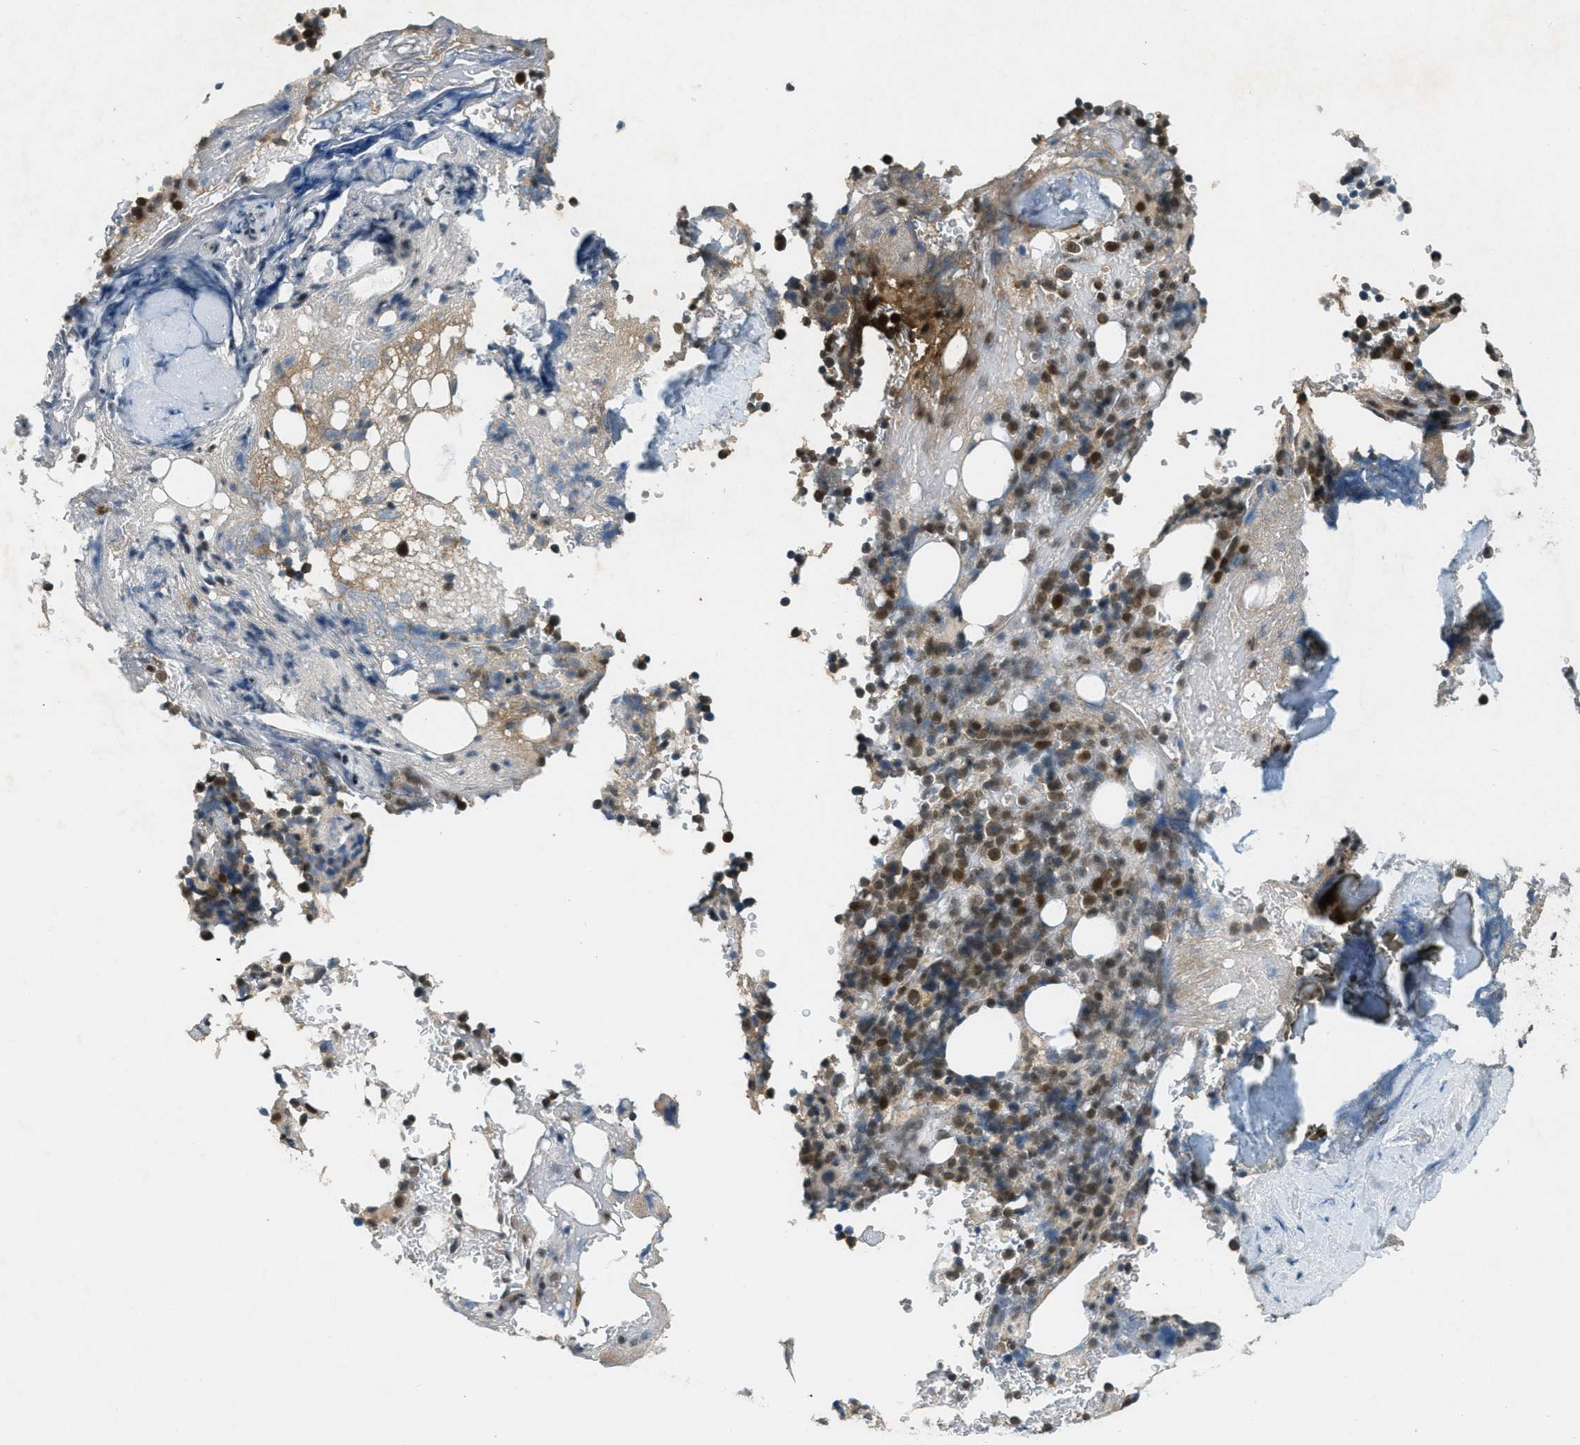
{"staining": {"intensity": "moderate", "quantity": "25%-75%", "location": "nuclear"}, "tissue": "bone marrow", "cell_type": "Hematopoietic cells", "image_type": "normal", "snomed": [{"axis": "morphology", "description": "Normal tissue, NOS"}, {"axis": "topography", "description": "Bone marrow"}], "caption": "A high-resolution histopathology image shows immunohistochemistry staining of unremarkable bone marrow, which demonstrates moderate nuclear positivity in about 25%-75% of hematopoietic cells. (DAB (3,3'-diaminobenzidine) IHC with brightfield microscopy, high magnification).", "gene": "TCF20", "patient": {"sex": "female", "age": 73}}